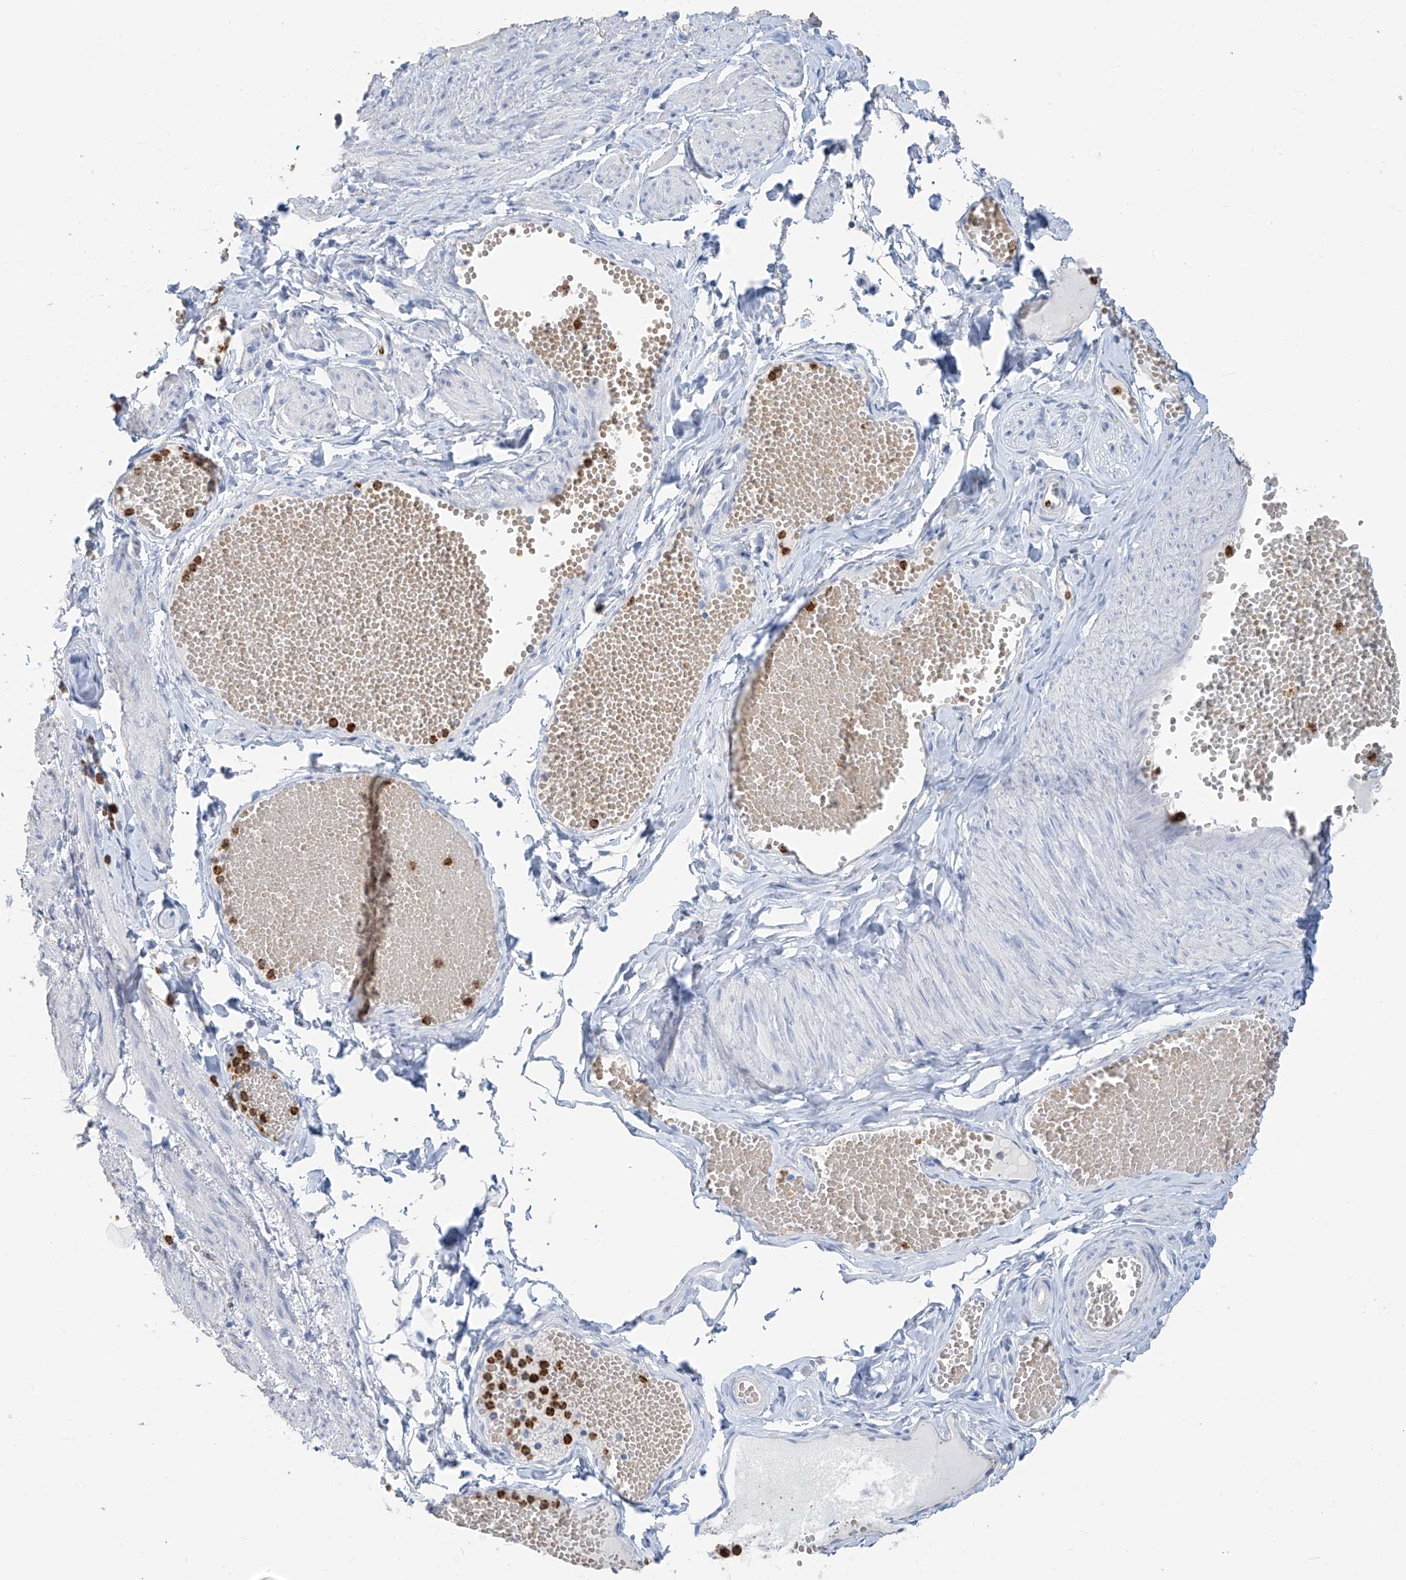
{"staining": {"intensity": "negative", "quantity": "none", "location": "none"}, "tissue": "adipose tissue", "cell_type": "Adipocytes", "image_type": "normal", "snomed": [{"axis": "morphology", "description": "Normal tissue, NOS"}, {"axis": "topography", "description": "Smooth muscle"}, {"axis": "topography", "description": "Peripheral nerve tissue"}], "caption": "There is no significant positivity in adipocytes of adipose tissue. The staining is performed using DAB (3,3'-diaminobenzidine) brown chromogen with nuclei counter-stained in using hematoxylin.", "gene": "PAFAH1B3", "patient": {"sex": "female", "age": 39}}